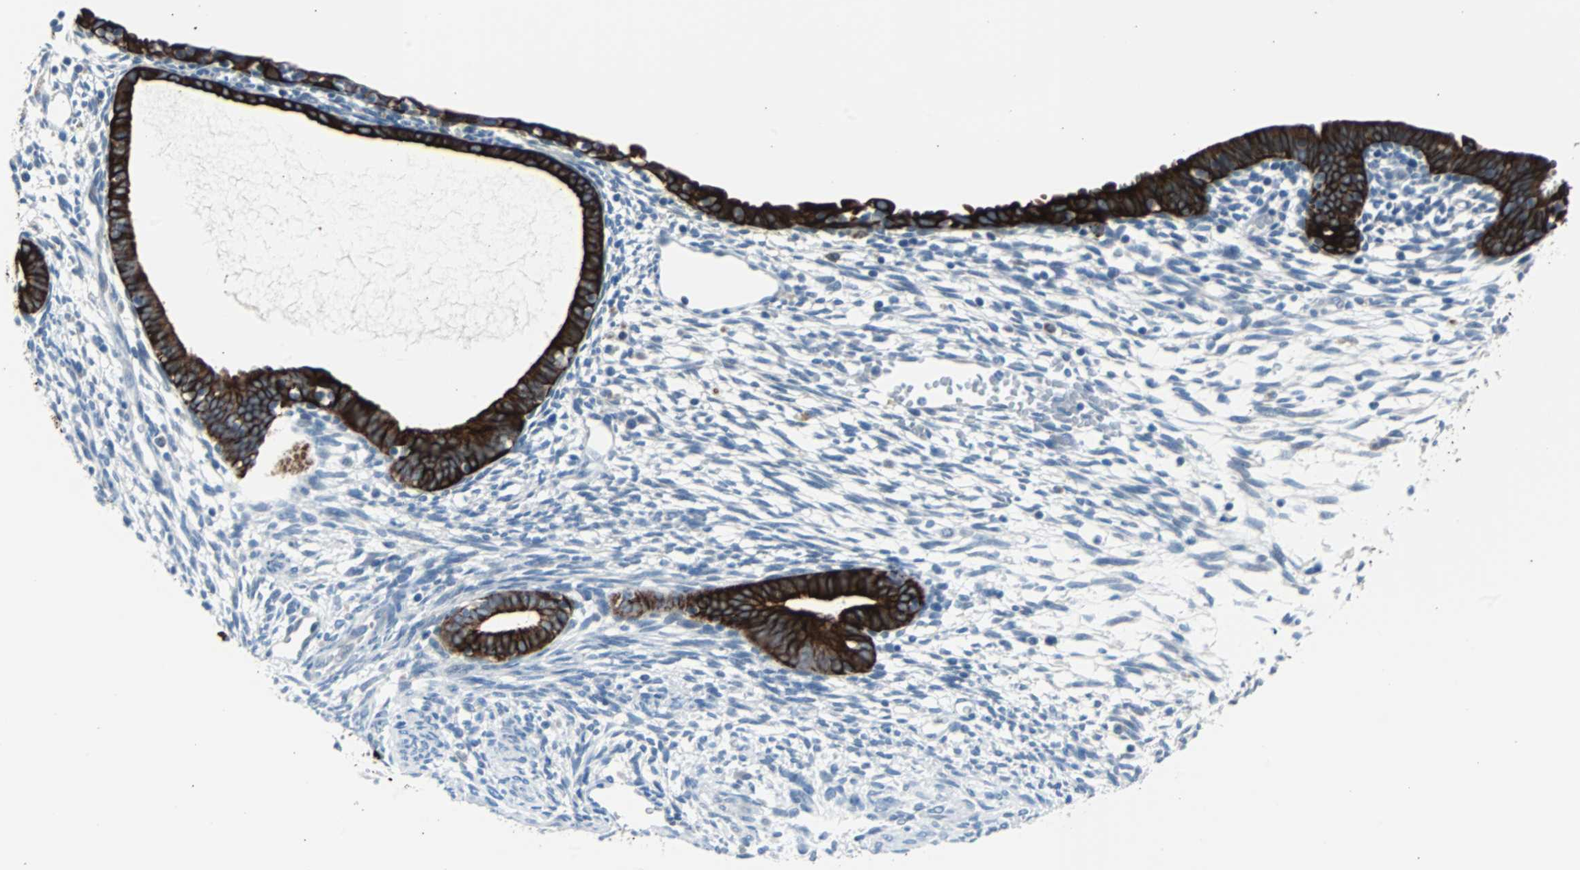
{"staining": {"intensity": "negative", "quantity": "none", "location": "none"}, "tissue": "endometrium", "cell_type": "Cells in endometrial stroma", "image_type": "normal", "snomed": [{"axis": "morphology", "description": "Normal tissue, NOS"}, {"axis": "morphology", "description": "Atrophy, NOS"}, {"axis": "topography", "description": "Uterus"}, {"axis": "topography", "description": "Endometrium"}], "caption": "This is a micrograph of immunohistochemistry (IHC) staining of unremarkable endometrium, which shows no positivity in cells in endometrial stroma. (DAB (3,3'-diaminobenzidine) immunohistochemistry visualized using brightfield microscopy, high magnification).", "gene": "KRT7", "patient": {"sex": "female", "age": 68}}